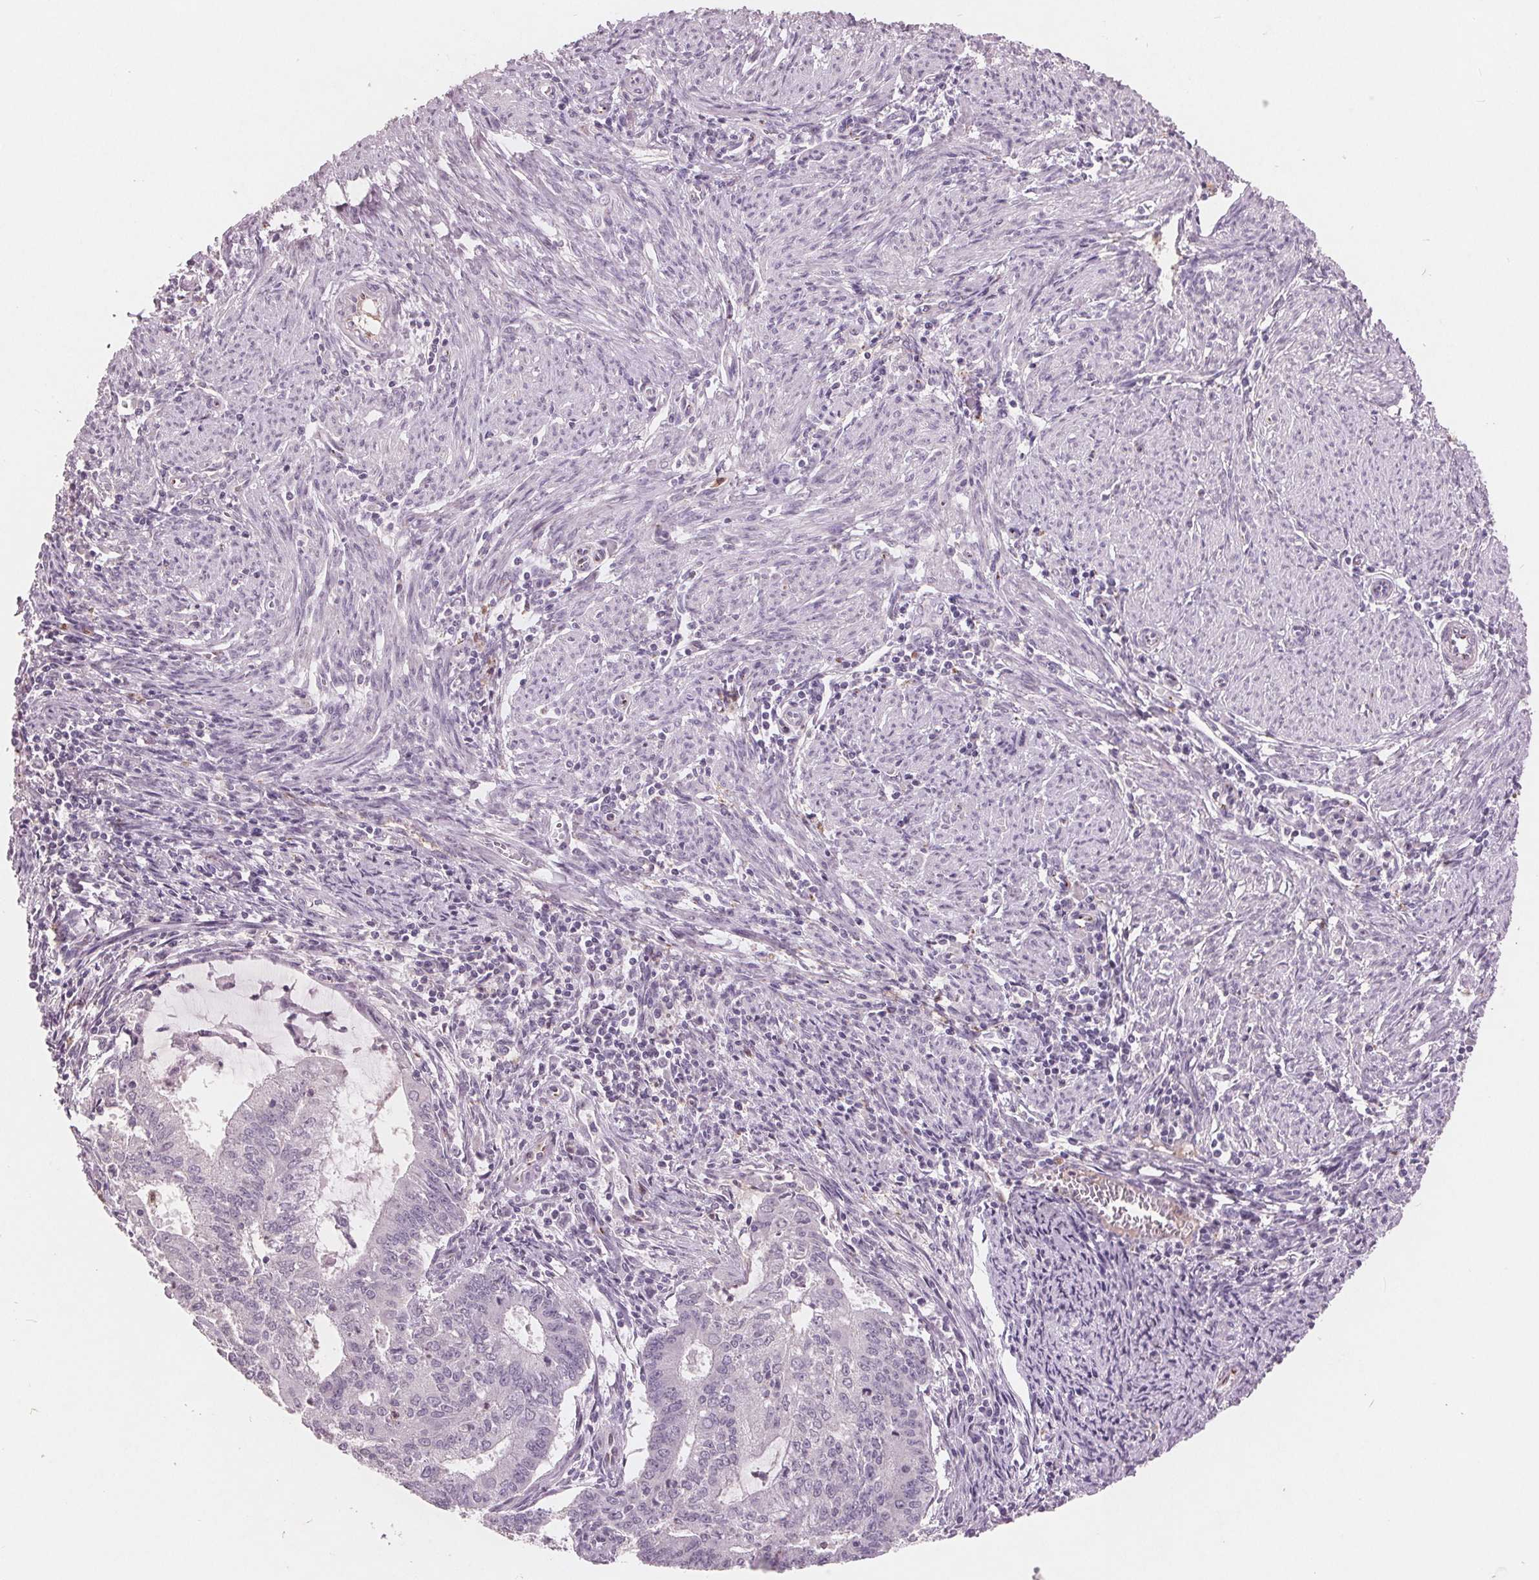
{"staining": {"intensity": "negative", "quantity": "none", "location": "none"}, "tissue": "endometrial cancer", "cell_type": "Tumor cells", "image_type": "cancer", "snomed": [{"axis": "morphology", "description": "Adenocarcinoma, NOS"}, {"axis": "topography", "description": "Endometrium"}], "caption": "A photomicrograph of human endometrial adenocarcinoma is negative for staining in tumor cells. (Immunohistochemistry (ihc), brightfield microscopy, high magnification).", "gene": "PTPN14", "patient": {"sex": "female", "age": 61}}